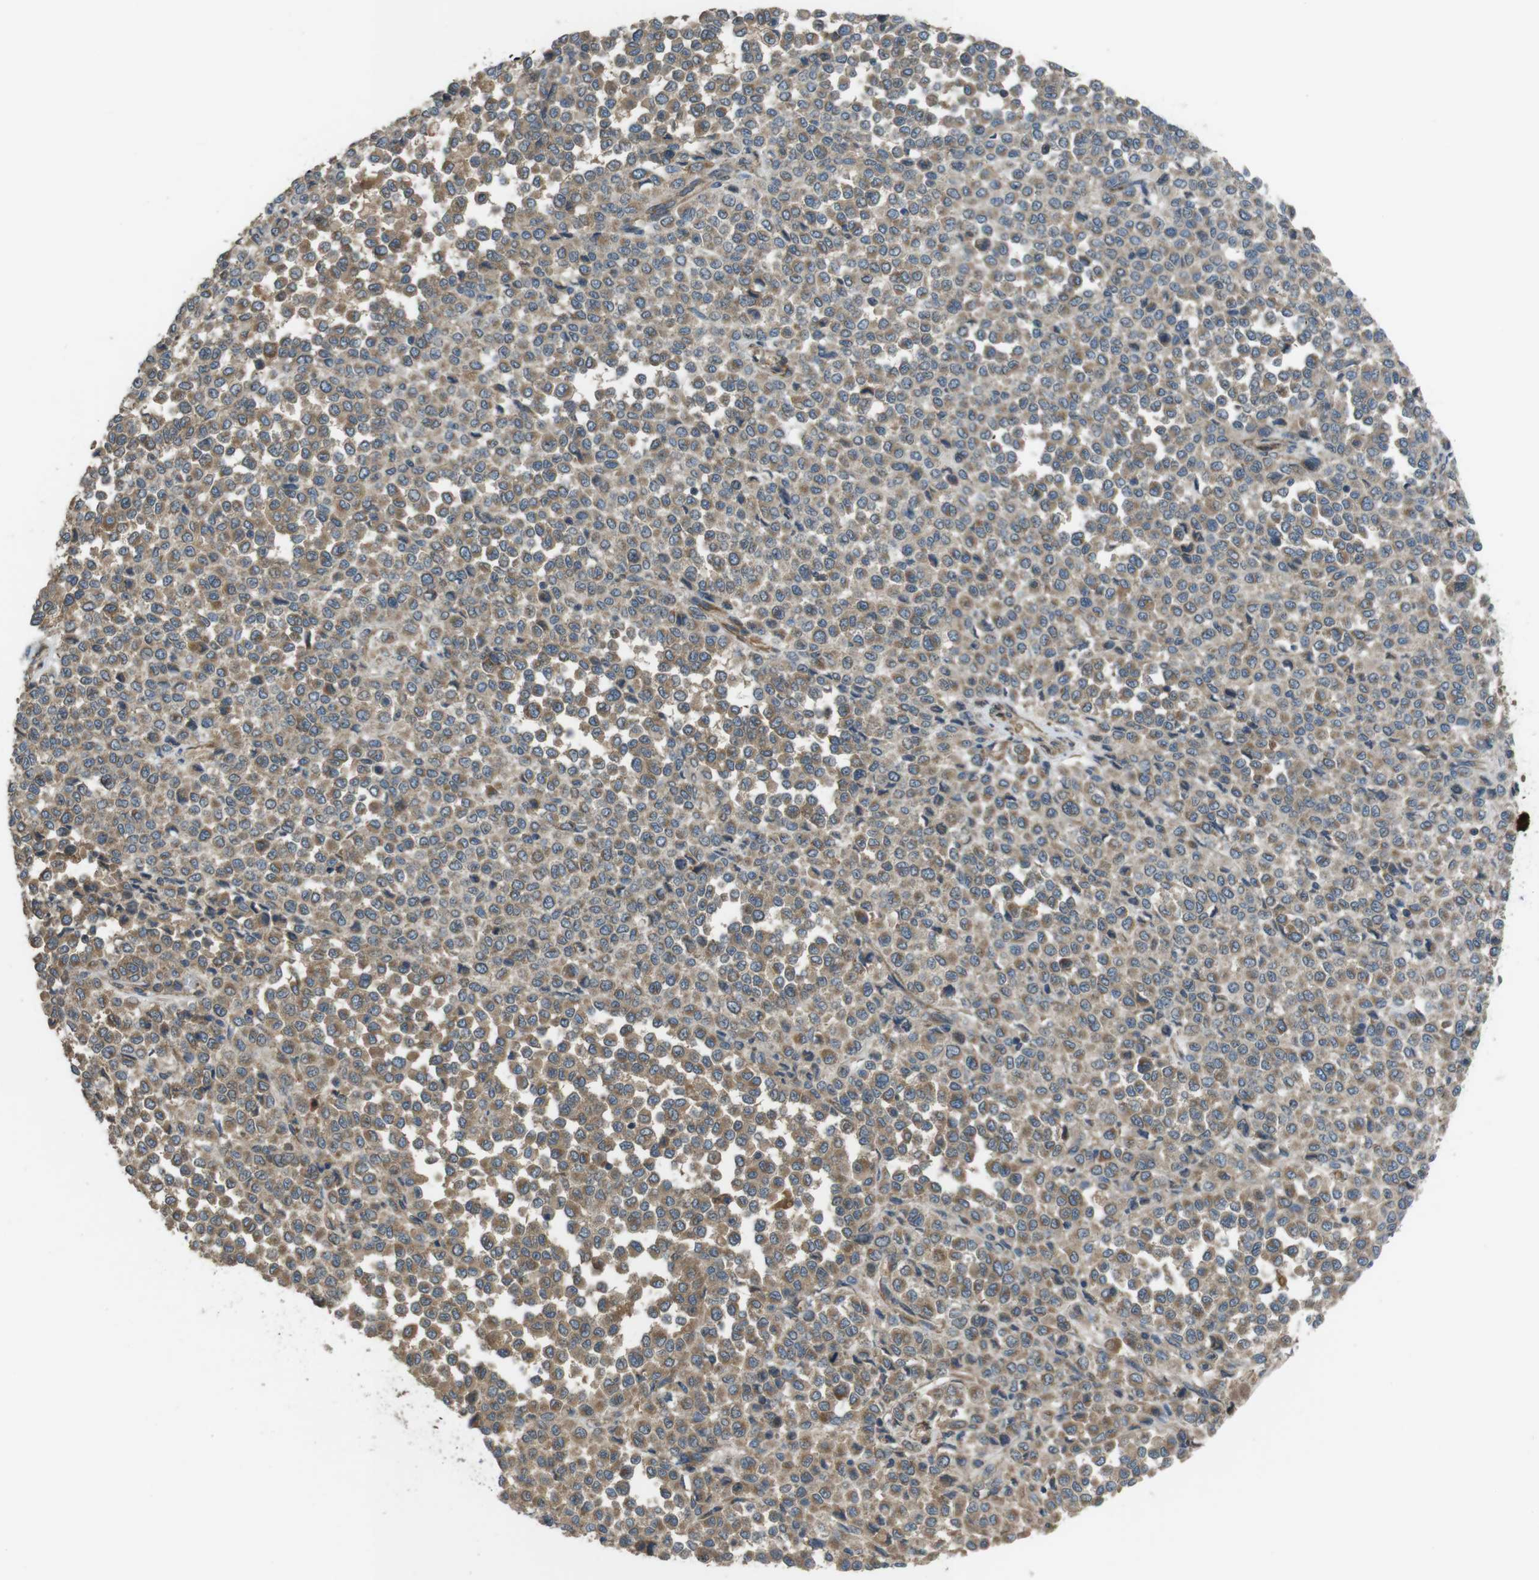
{"staining": {"intensity": "moderate", "quantity": "25%-75%", "location": "cytoplasmic/membranous"}, "tissue": "melanoma", "cell_type": "Tumor cells", "image_type": "cancer", "snomed": [{"axis": "morphology", "description": "Malignant melanoma, Metastatic site"}, {"axis": "topography", "description": "Pancreas"}], "caption": "Brown immunohistochemical staining in melanoma shows moderate cytoplasmic/membranous expression in approximately 25%-75% of tumor cells.", "gene": "FUT2", "patient": {"sex": "female", "age": 30}}